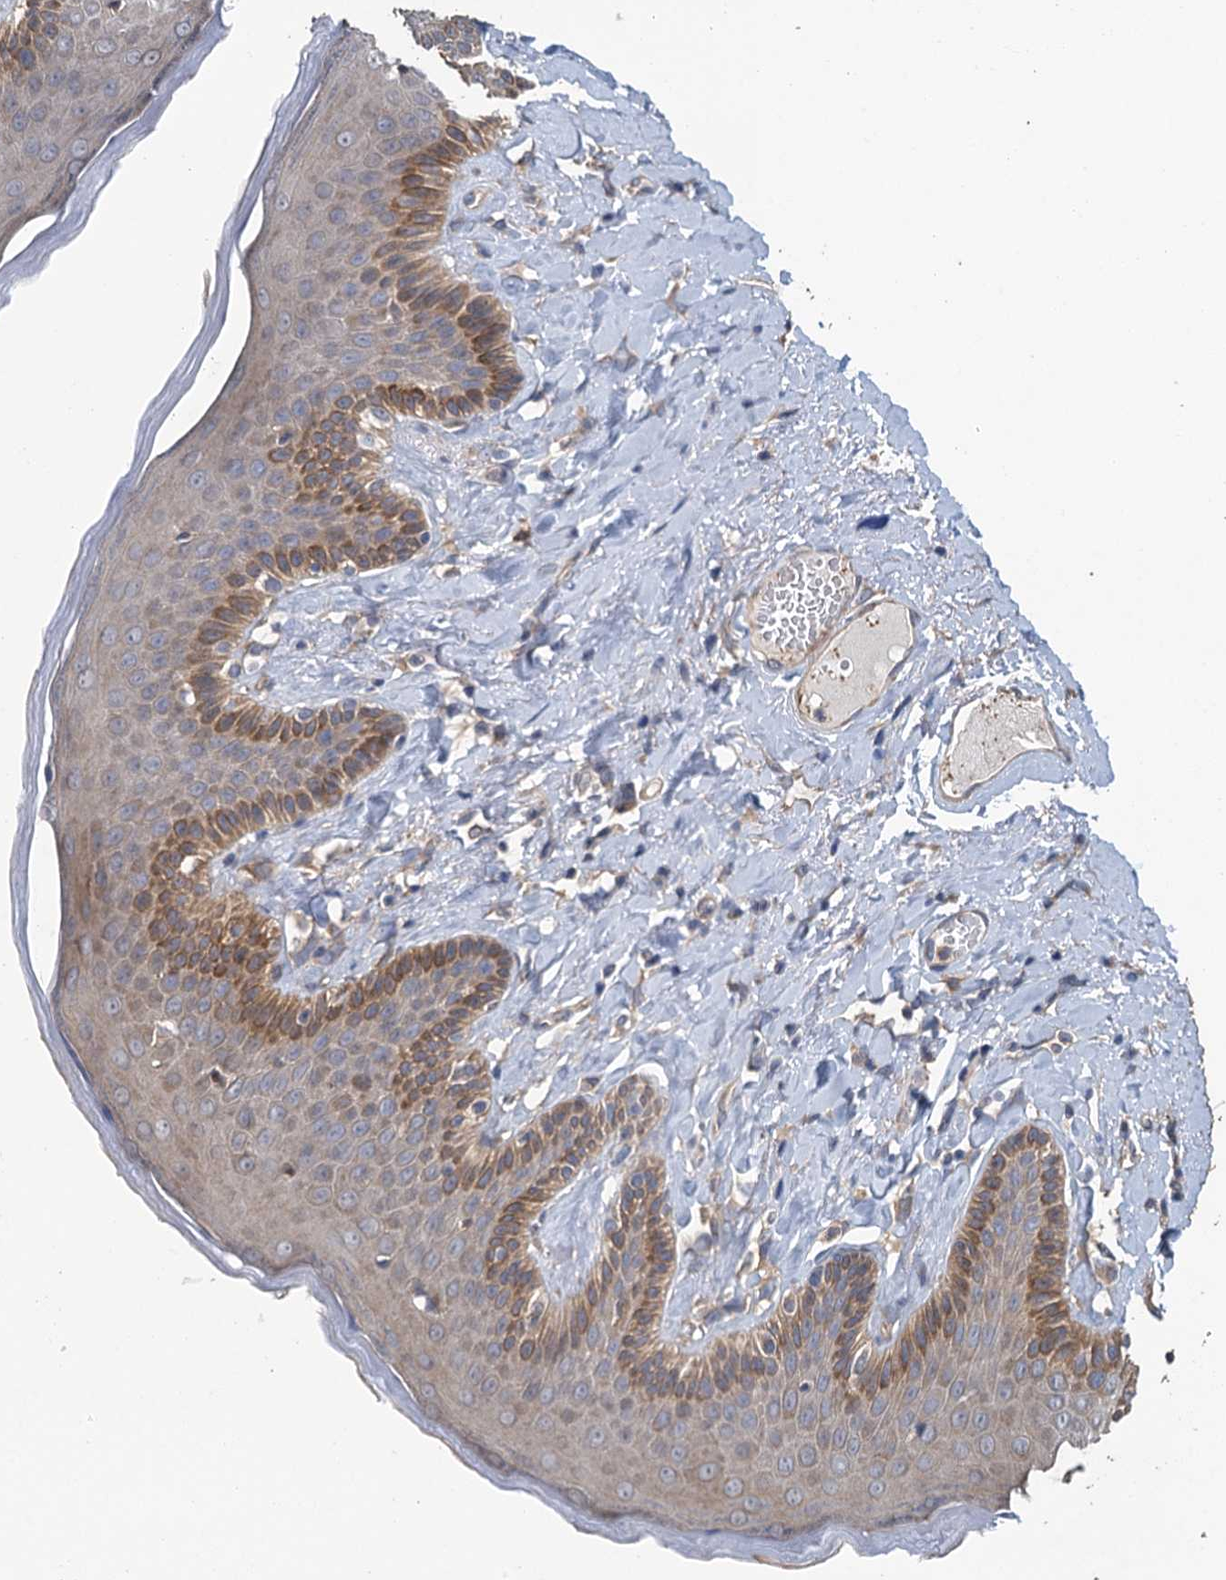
{"staining": {"intensity": "moderate", "quantity": "<25%", "location": "cytoplasmic/membranous"}, "tissue": "skin", "cell_type": "Epidermal cells", "image_type": "normal", "snomed": [{"axis": "morphology", "description": "Normal tissue, NOS"}, {"axis": "topography", "description": "Anal"}], "caption": "A micrograph of skin stained for a protein displays moderate cytoplasmic/membranous brown staining in epidermal cells. (DAB IHC with brightfield microscopy, high magnification).", "gene": "MEAK7", "patient": {"sex": "male", "age": 69}}